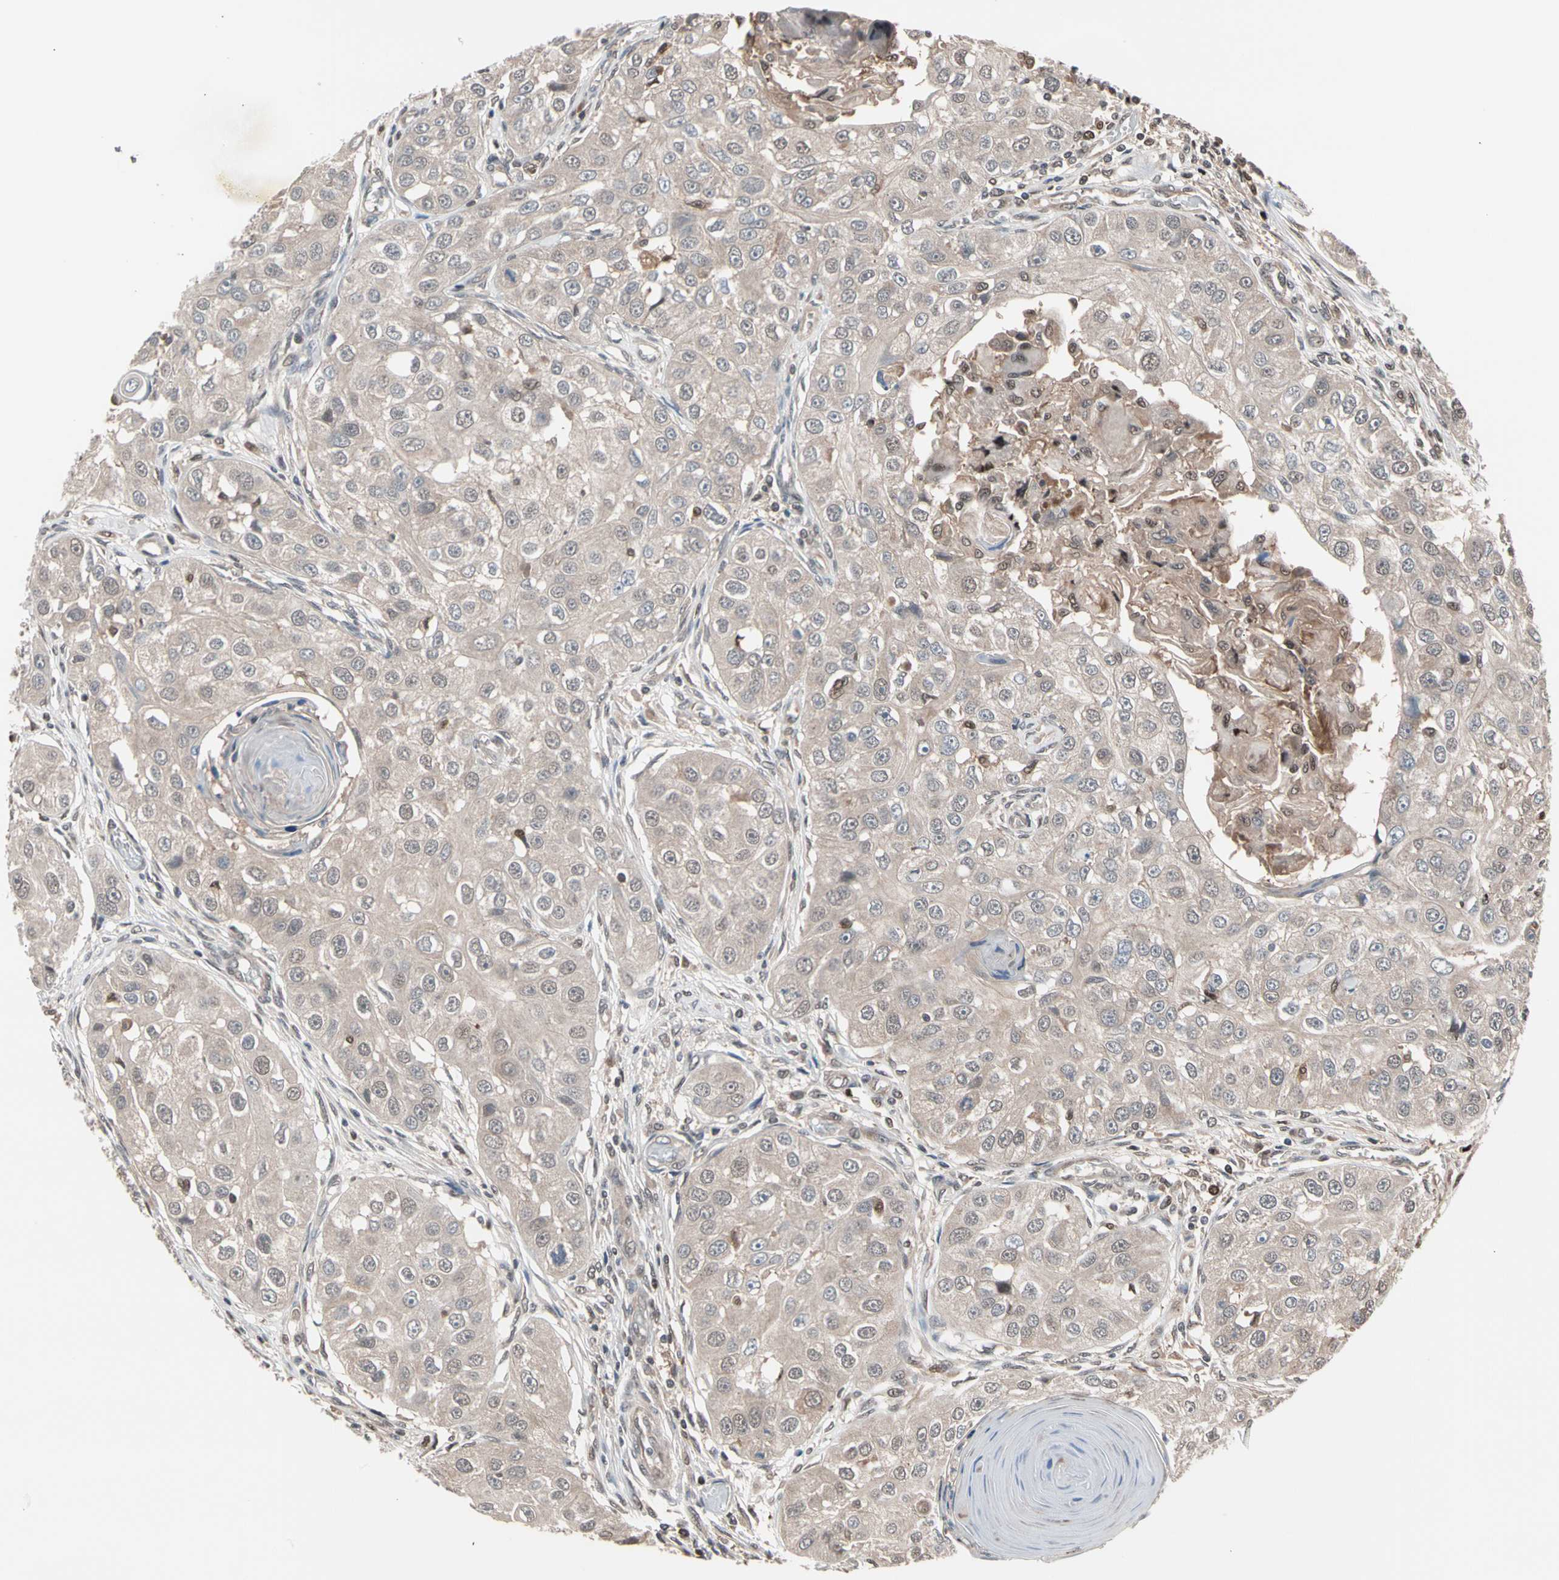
{"staining": {"intensity": "weak", "quantity": ">75%", "location": "cytoplasmic/membranous"}, "tissue": "head and neck cancer", "cell_type": "Tumor cells", "image_type": "cancer", "snomed": [{"axis": "morphology", "description": "Normal tissue, NOS"}, {"axis": "morphology", "description": "Squamous cell carcinoma, NOS"}, {"axis": "topography", "description": "Skeletal muscle"}, {"axis": "topography", "description": "Head-Neck"}], "caption": "This is an image of IHC staining of head and neck cancer (squamous cell carcinoma), which shows weak positivity in the cytoplasmic/membranous of tumor cells.", "gene": "PSMA2", "patient": {"sex": "male", "age": 51}}